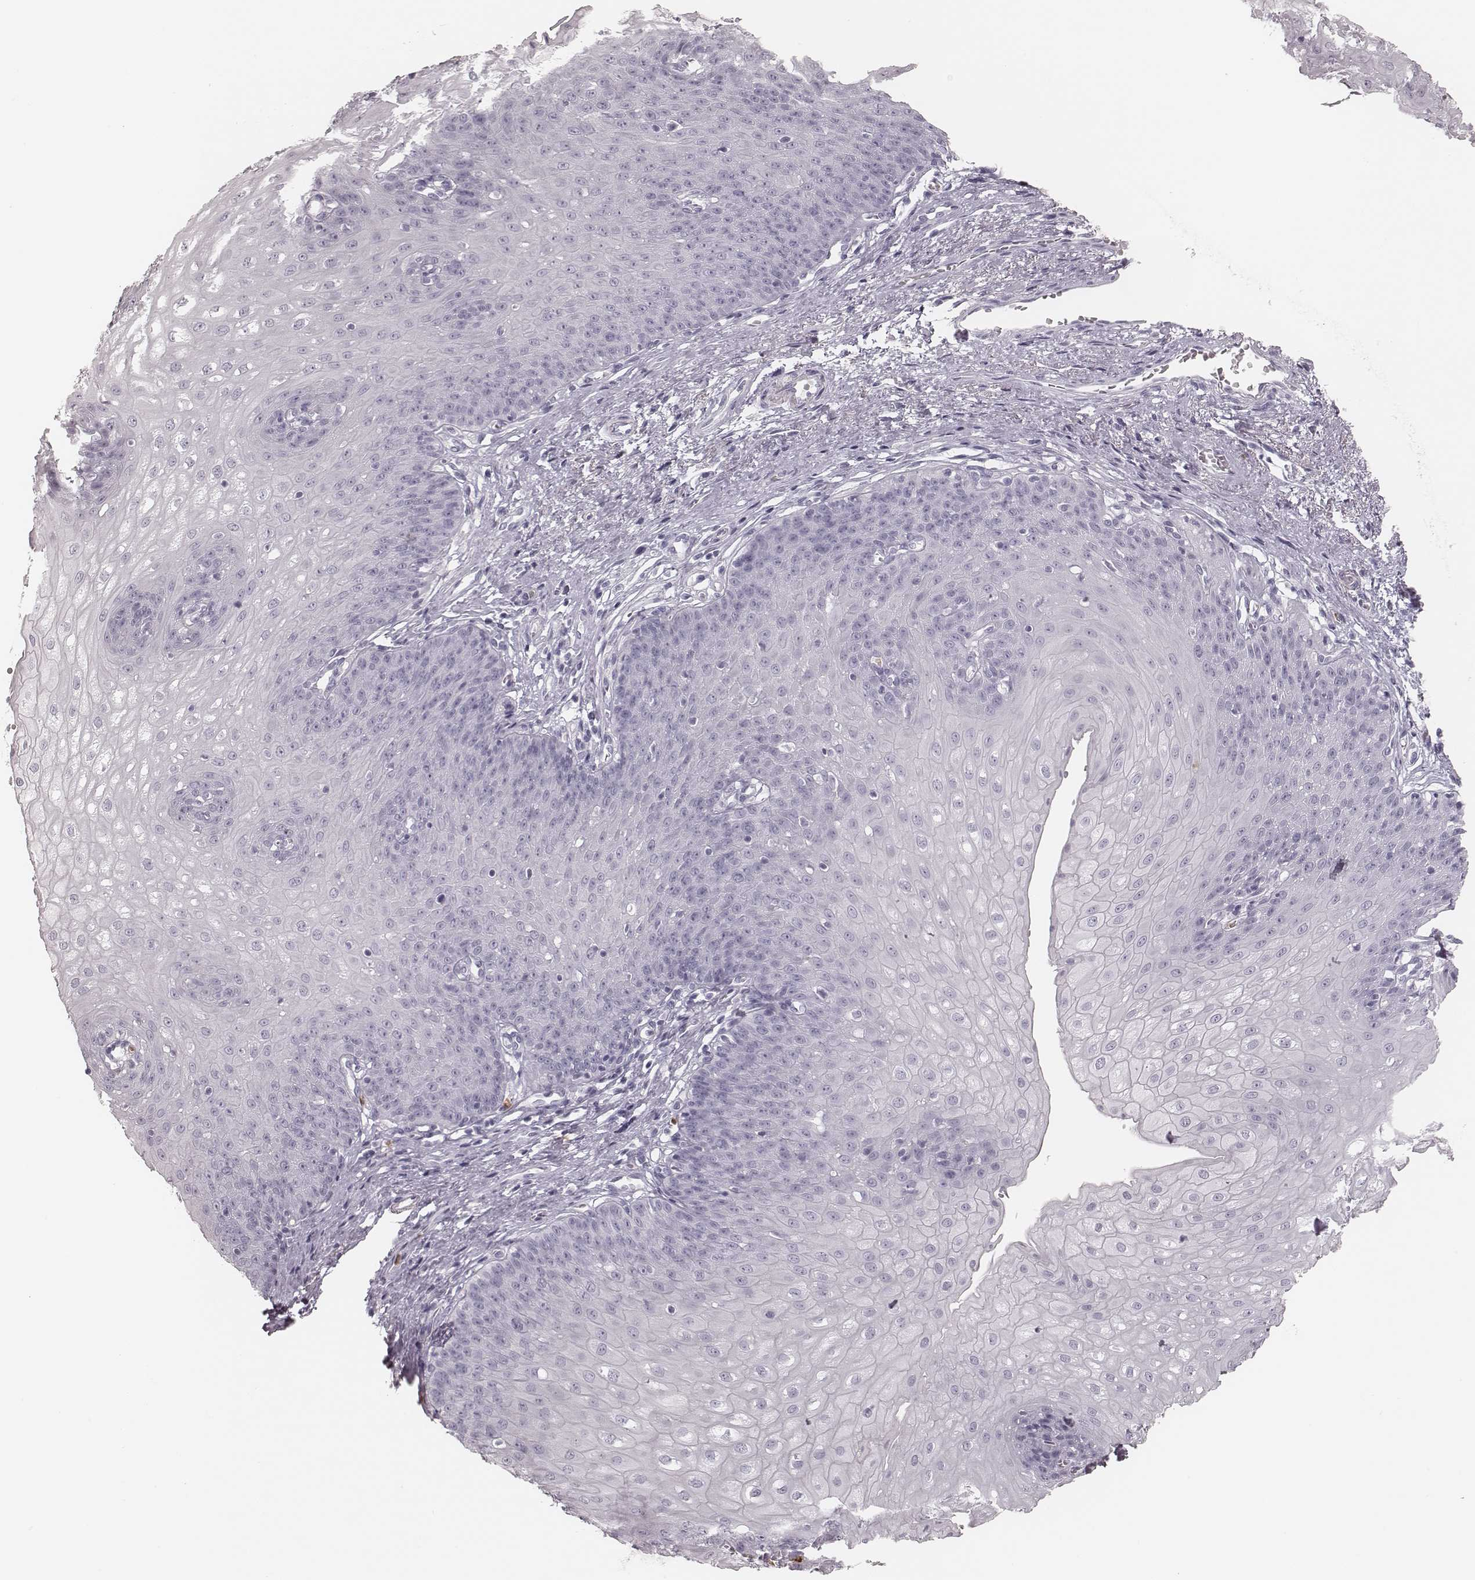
{"staining": {"intensity": "negative", "quantity": "none", "location": "none"}, "tissue": "esophagus", "cell_type": "Squamous epithelial cells", "image_type": "normal", "snomed": [{"axis": "morphology", "description": "Normal tissue, NOS"}, {"axis": "topography", "description": "Esophagus"}], "caption": "A histopathology image of esophagus stained for a protein reveals no brown staining in squamous epithelial cells.", "gene": "ELANE", "patient": {"sex": "male", "age": 71}}